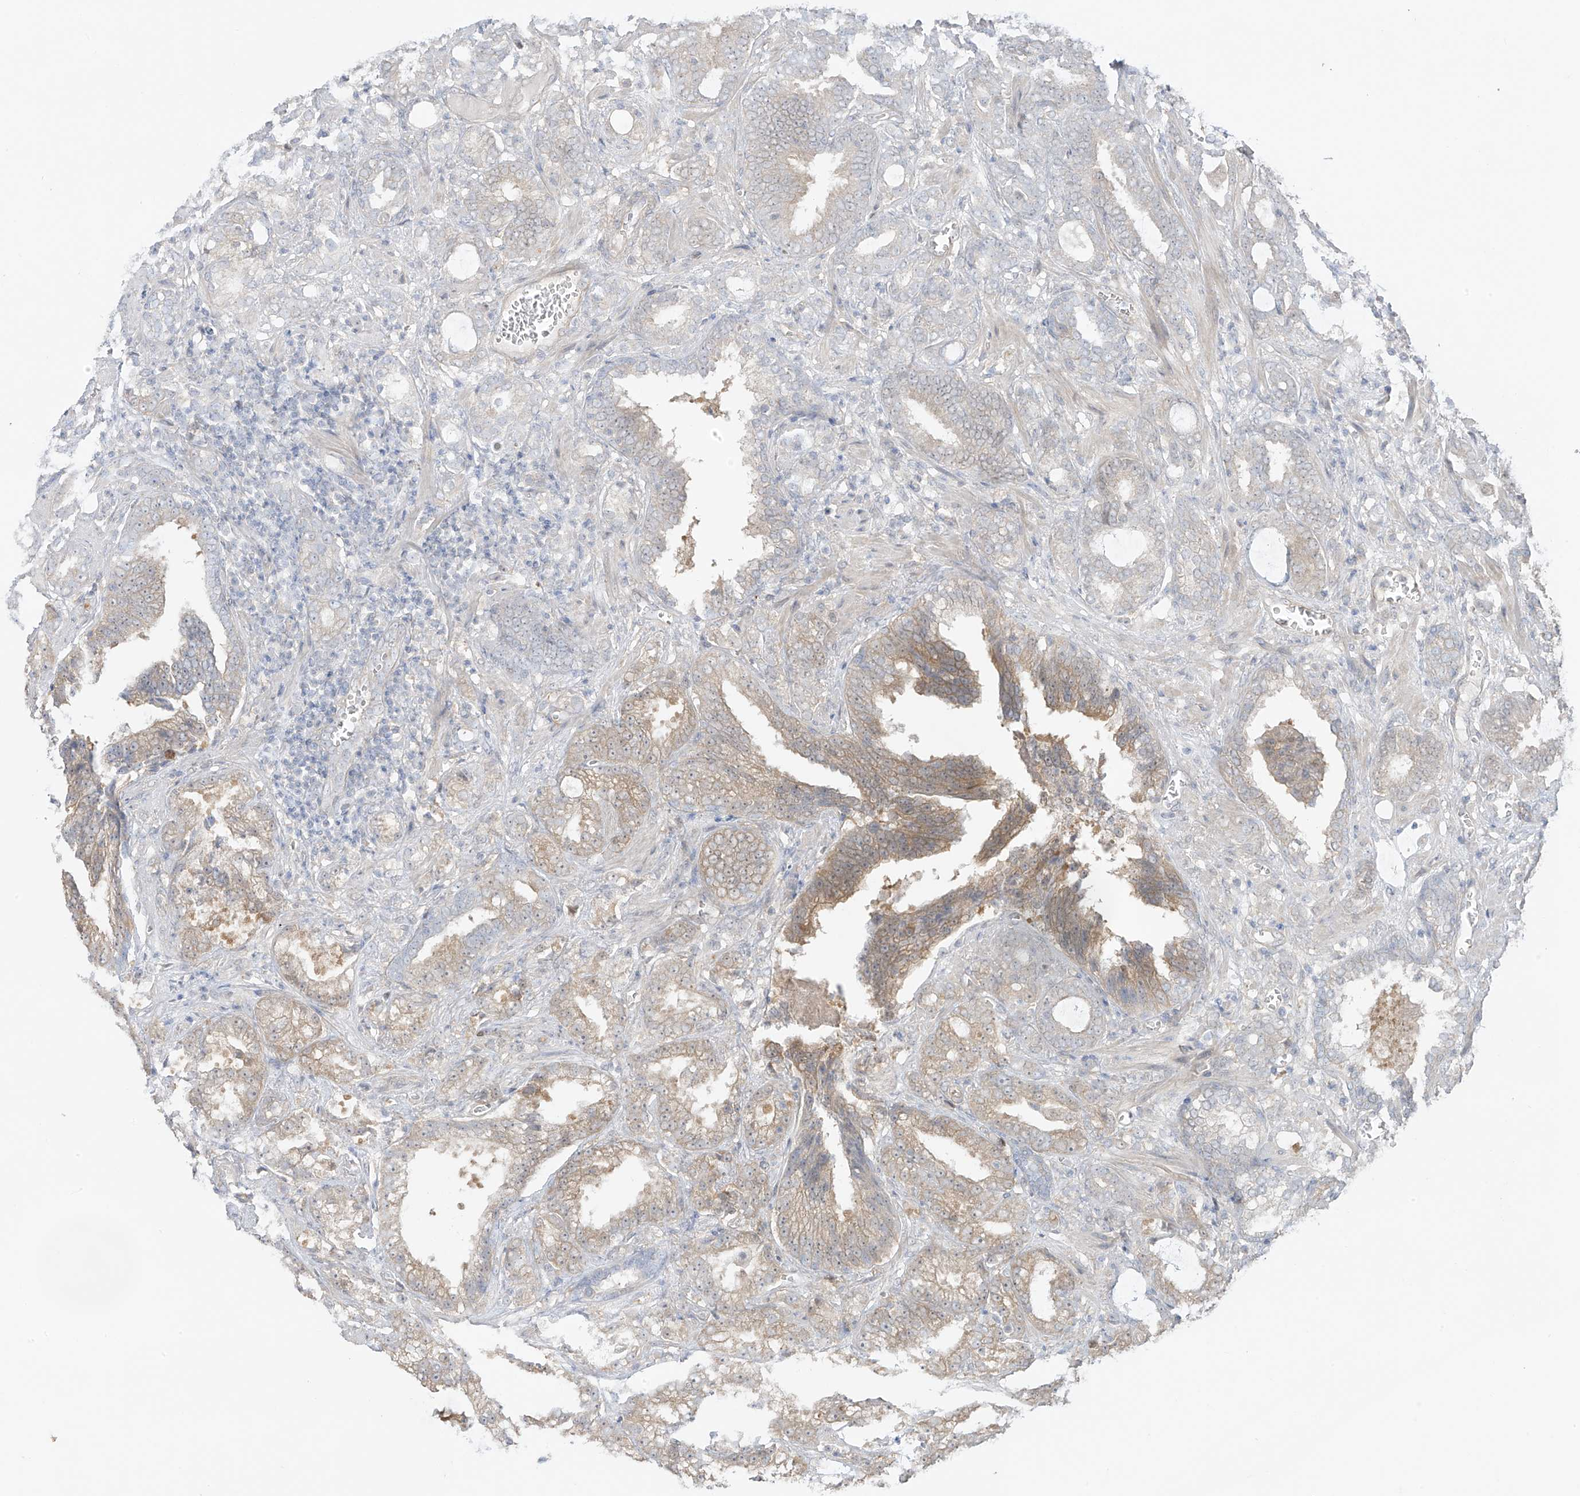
{"staining": {"intensity": "moderate", "quantity": "<25%", "location": "cytoplasmic/membranous"}, "tissue": "prostate cancer", "cell_type": "Tumor cells", "image_type": "cancer", "snomed": [{"axis": "morphology", "description": "Adenocarcinoma, High grade"}, {"axis": "topography", "description": "Prostate and seminal vesicle, NOS"}], "caption": "Prostate cancer stained with a brown dye exhibits moderate cytoplasmic/membranous positive positivity in approximately <25% of tumor cells.", "gene": "EIPR1", "patient": {"sex": "male", "age": 67}}